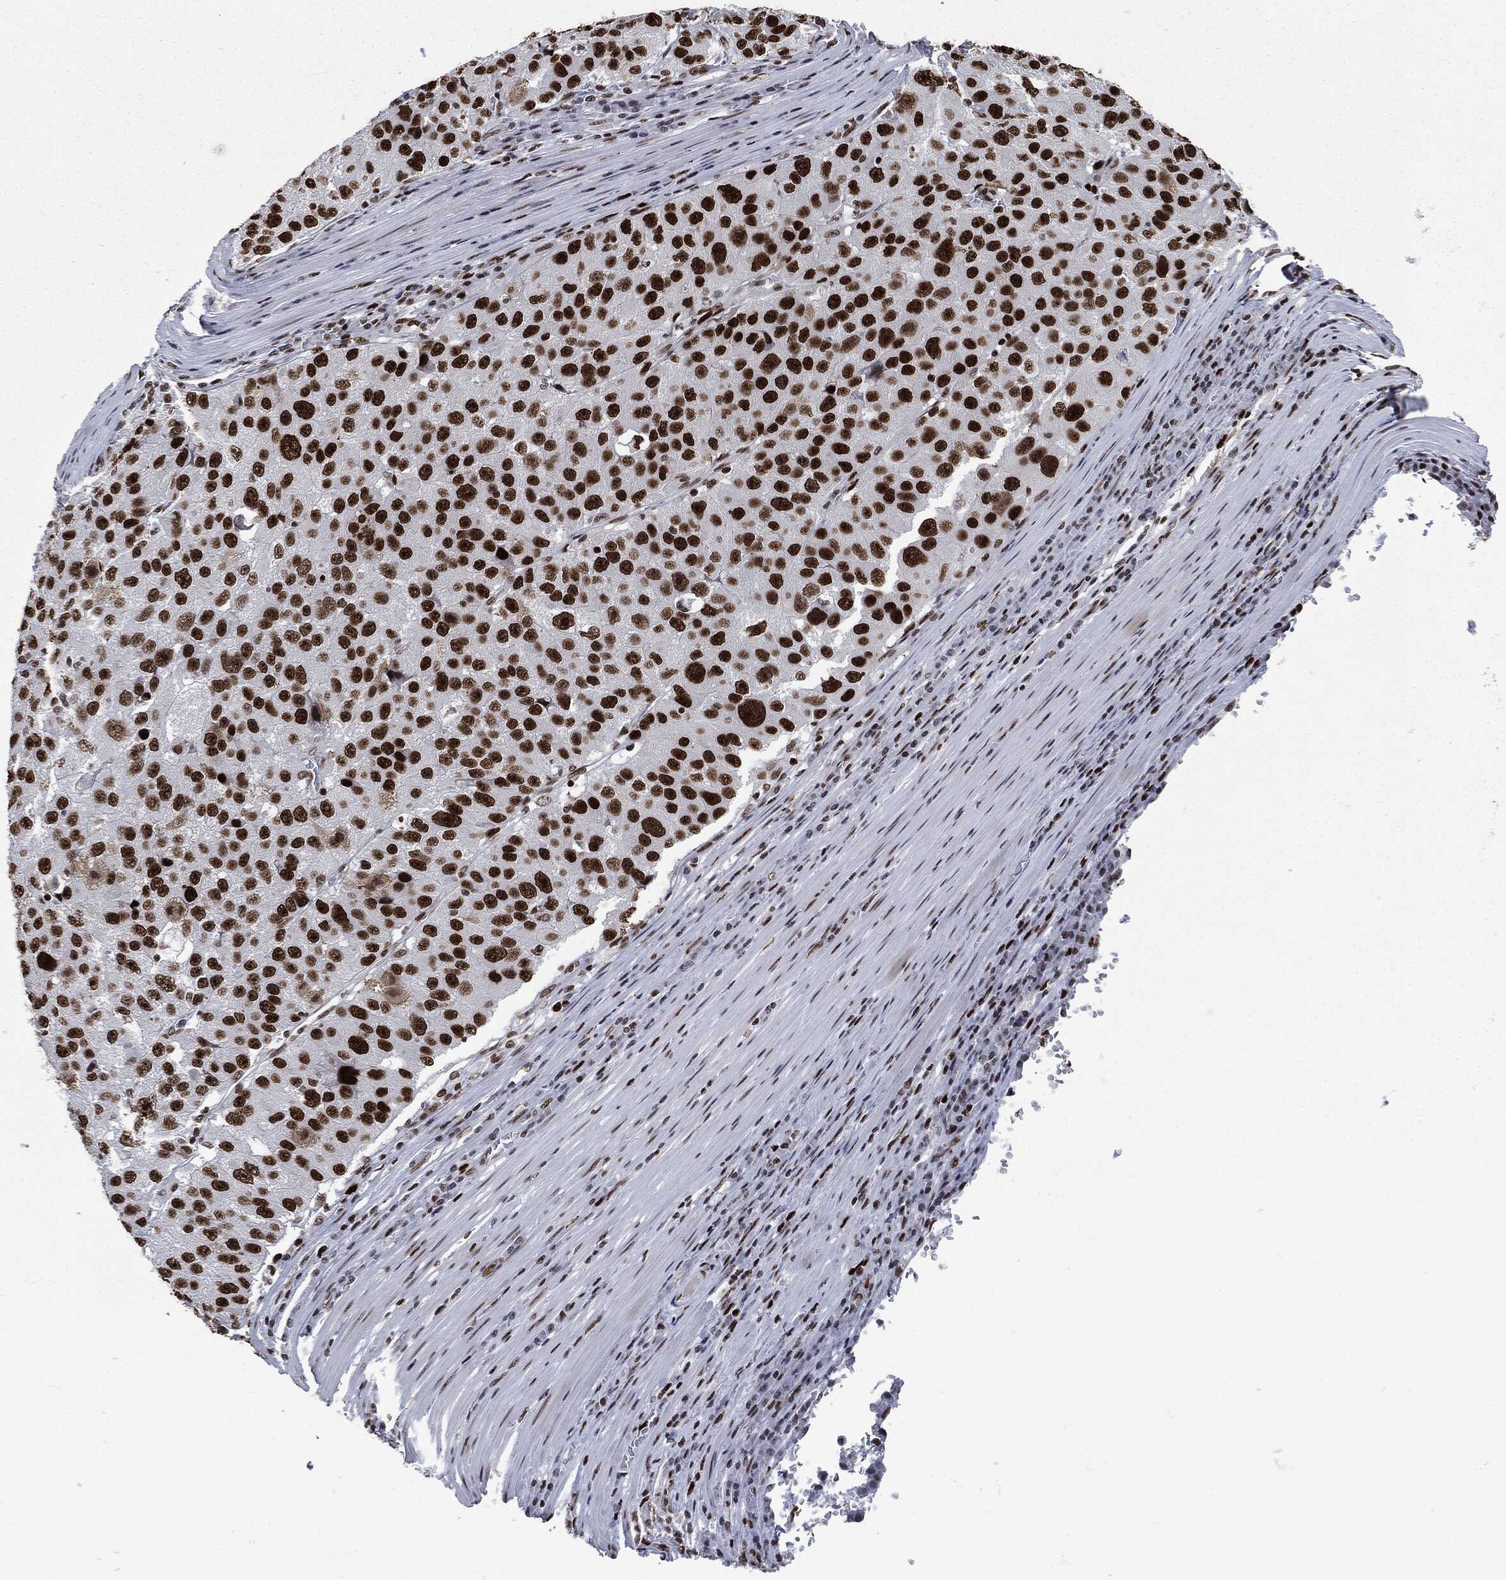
{"staining": {"intensity": "strong", "quantity": ">75%", "location": "nuclear"}, "tissue": "stomach cancer", "cell_type": "Tumor cells", "image_type": "cancer", "snomed": [{"axis": "morphology", "description": "Adenocarcinoma, NOS"}, {"axis": "topography", "description": "Stomach"}], "caption": "Strong nuclear expression is appreciated in about >75% of tumor cells in stomach cancer (adenocarcinoma).", "gene": "MSH2", "patient": {"sex": "male", "age": 71}}